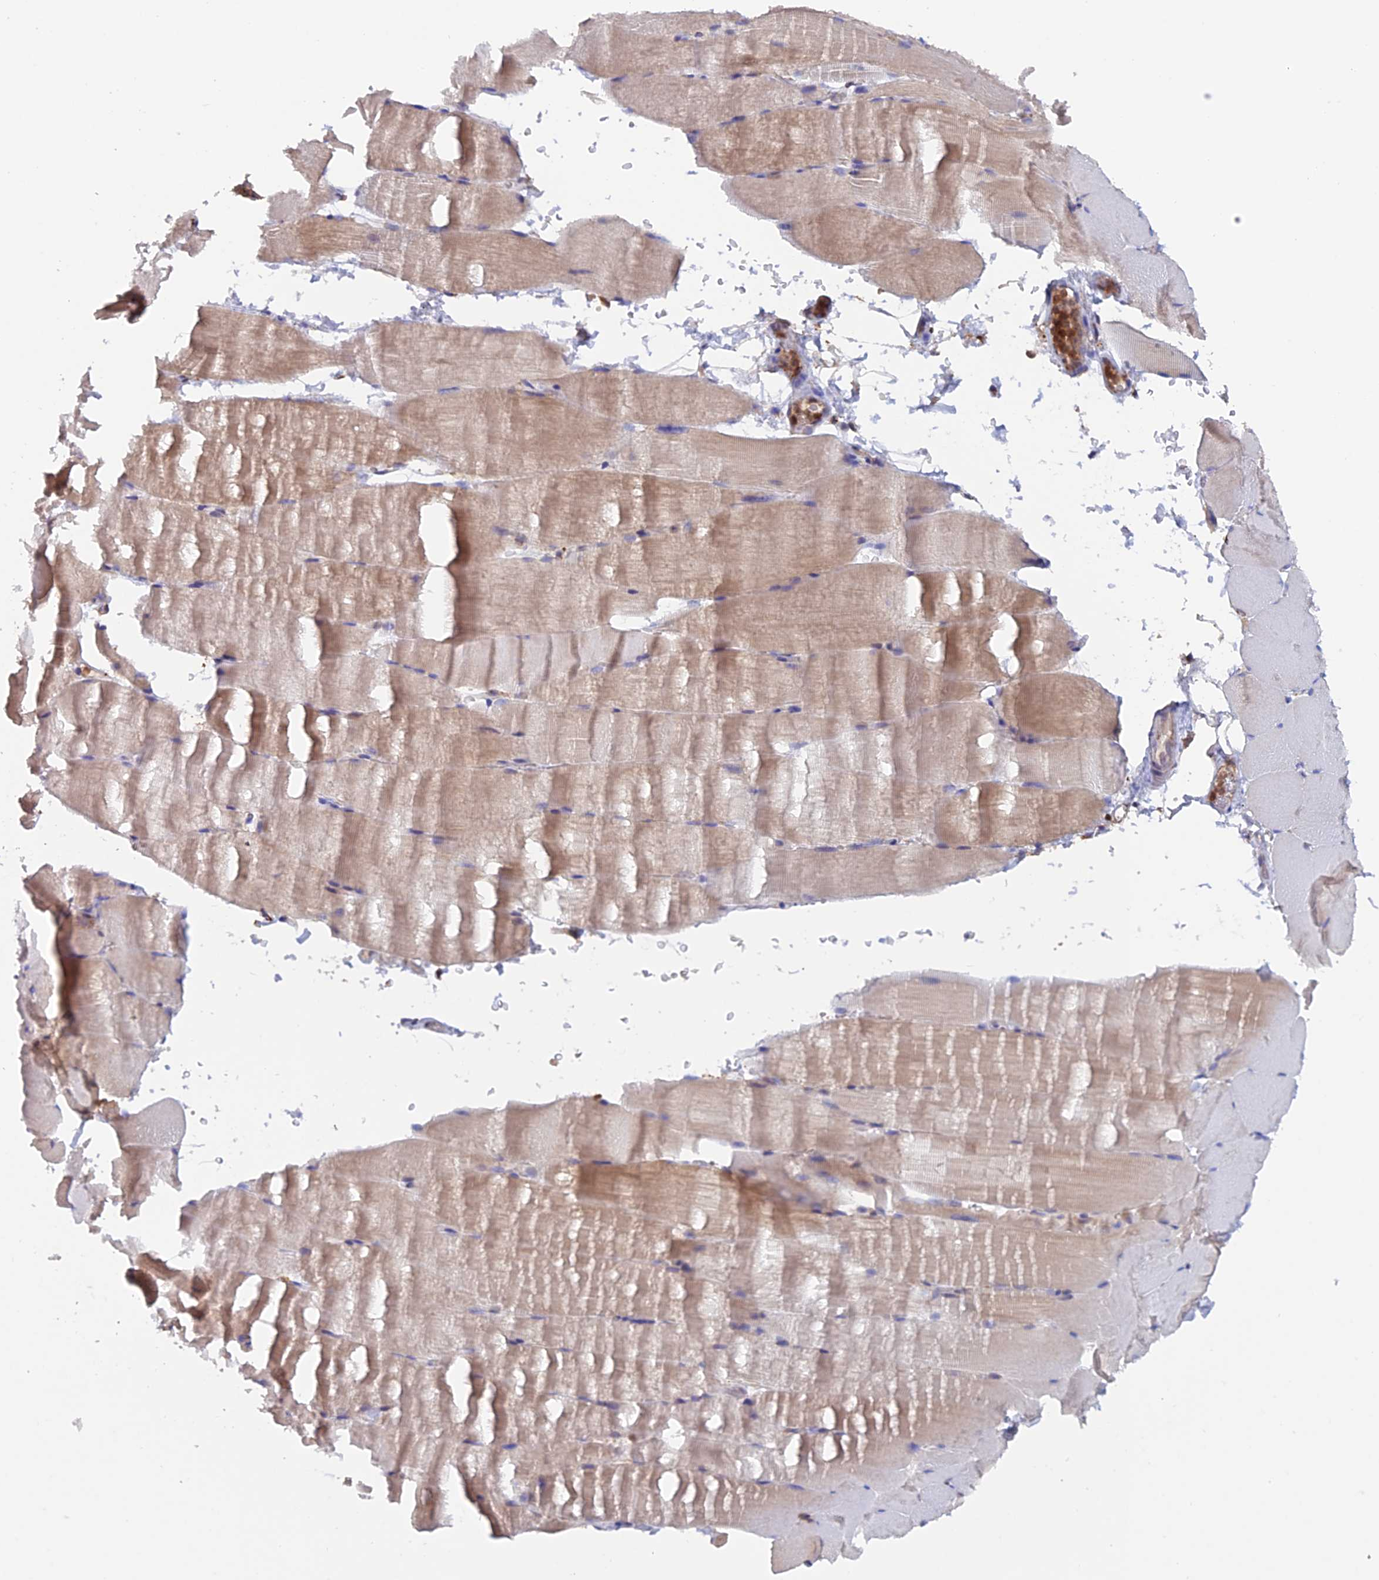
{"staining": {"intensity": "weak", "quantity": "25%-75%", "location": "cytoplasmic/membranous"}, "tissue": "skeletal muscle", "cell_type": "Myocytes", "image_type": "normal", "snomed": [{"axis": "morphology", "description": "Normal tissue, NOS"}, {"axis": "topography", "description": "Skeletal muscle"}, {"axis": "topography", "description": "Parathyroid gland"}], "caption": "This histopathology image shows benign skeletal muscle stained with immunohistochemistry (IHC) to label a protein in brown. The cytoplasmic/membranous of myocytes show weak positivity for the protein. Nuclei are counter-stained blue.", "gene": "DTYMK", "patient": {"sex": "female", "age": 37}}